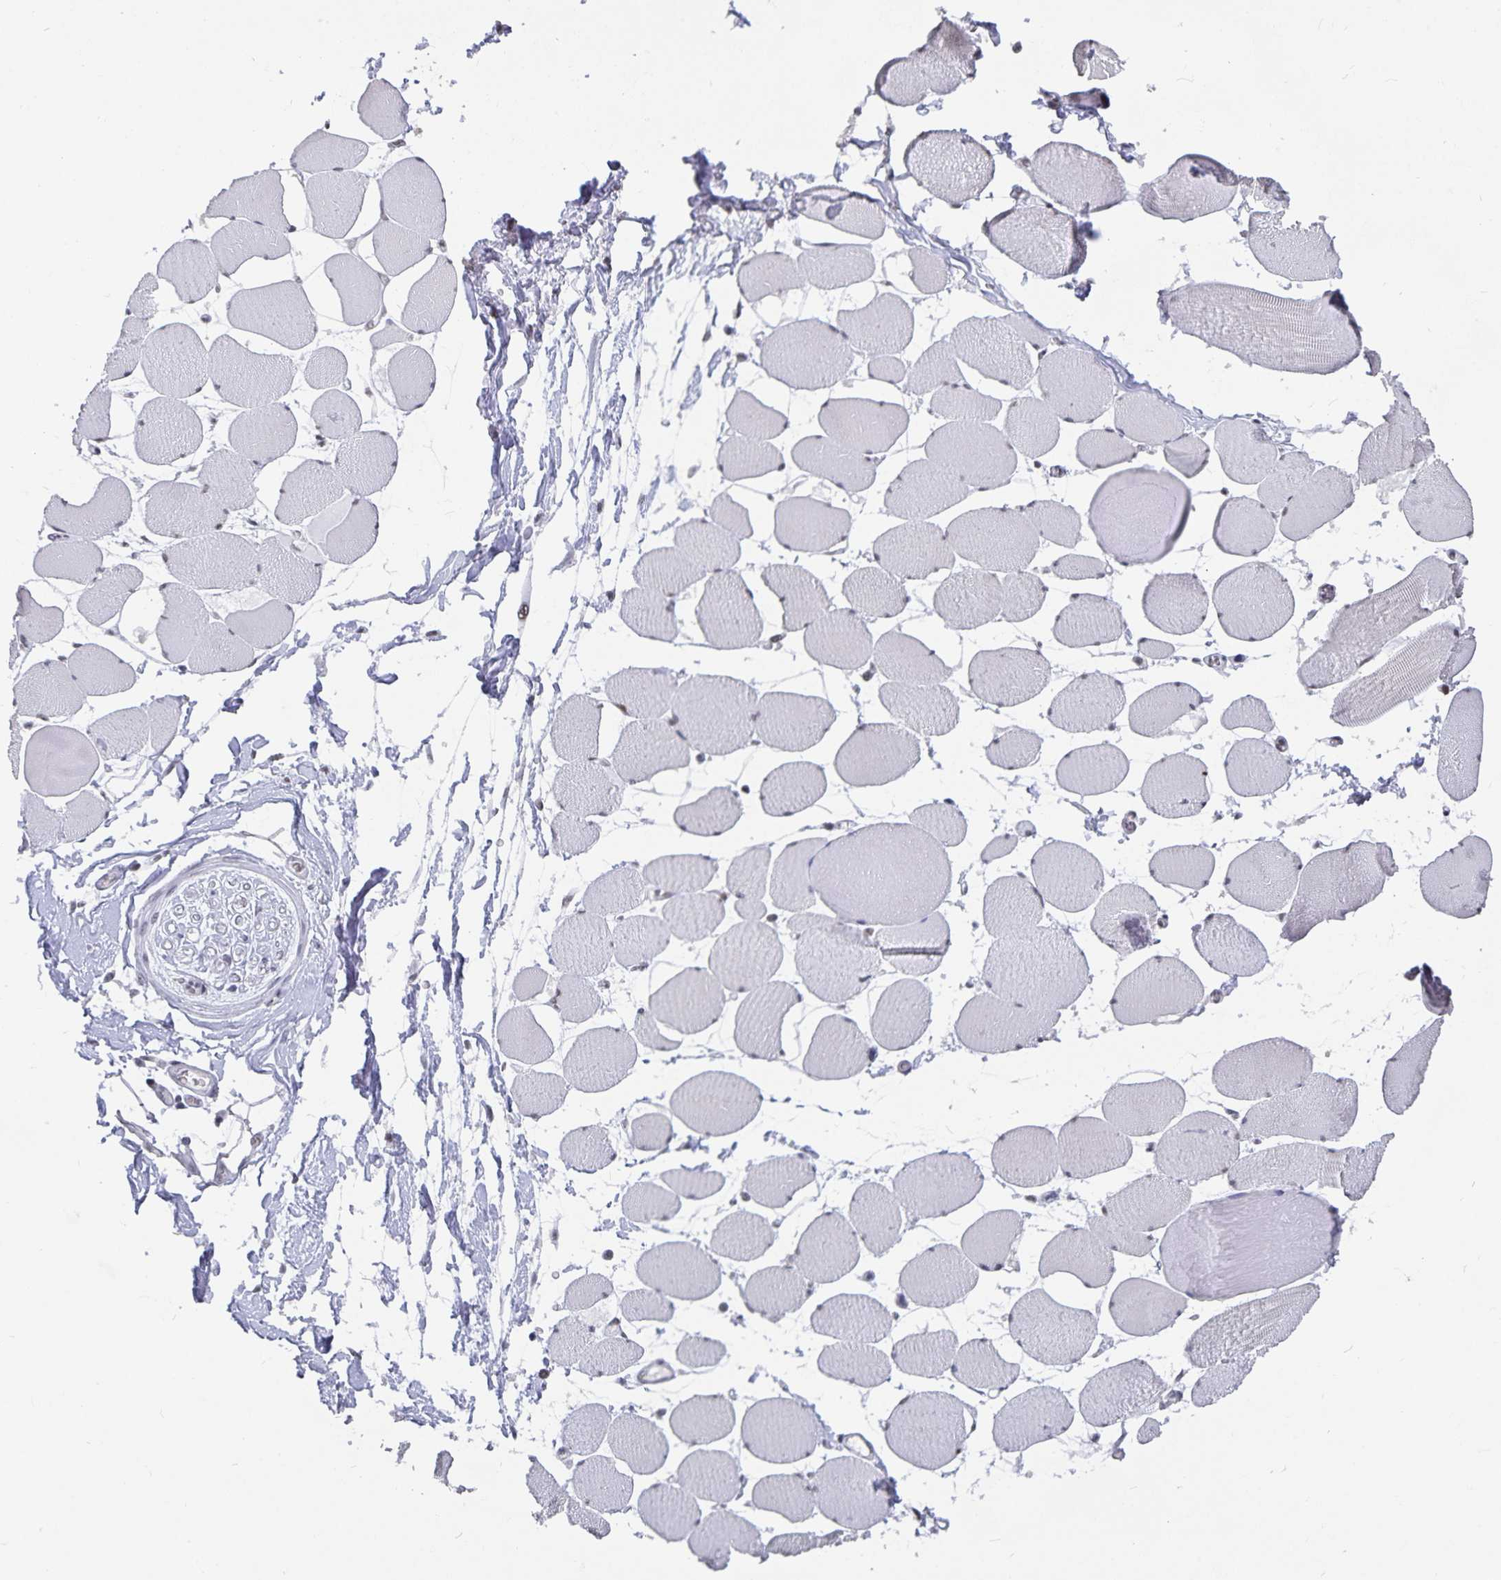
{"staining": {"intensity": "weak", "quantity": "25%-75%", "location": "nuclear"}, "tissue": "skeletal muscle", "cell_type": "Myocytes", "image_type": "normal", "snomed": [{"axis": "morphology", "description": "Normal tissue, NOS"}, {"axis": "topography", "description": "Skeletal muscle"}], "caption": "This histopathology image exhibits normal skeletal muscle stained with immunohistochemistry to label a protein in brown. The nuclear of myocytes show weak positivity for the protein. Nuclei are counter-stained blue.", "gene": "PBX2", "patient": {"sex": "female", "age": 75}}